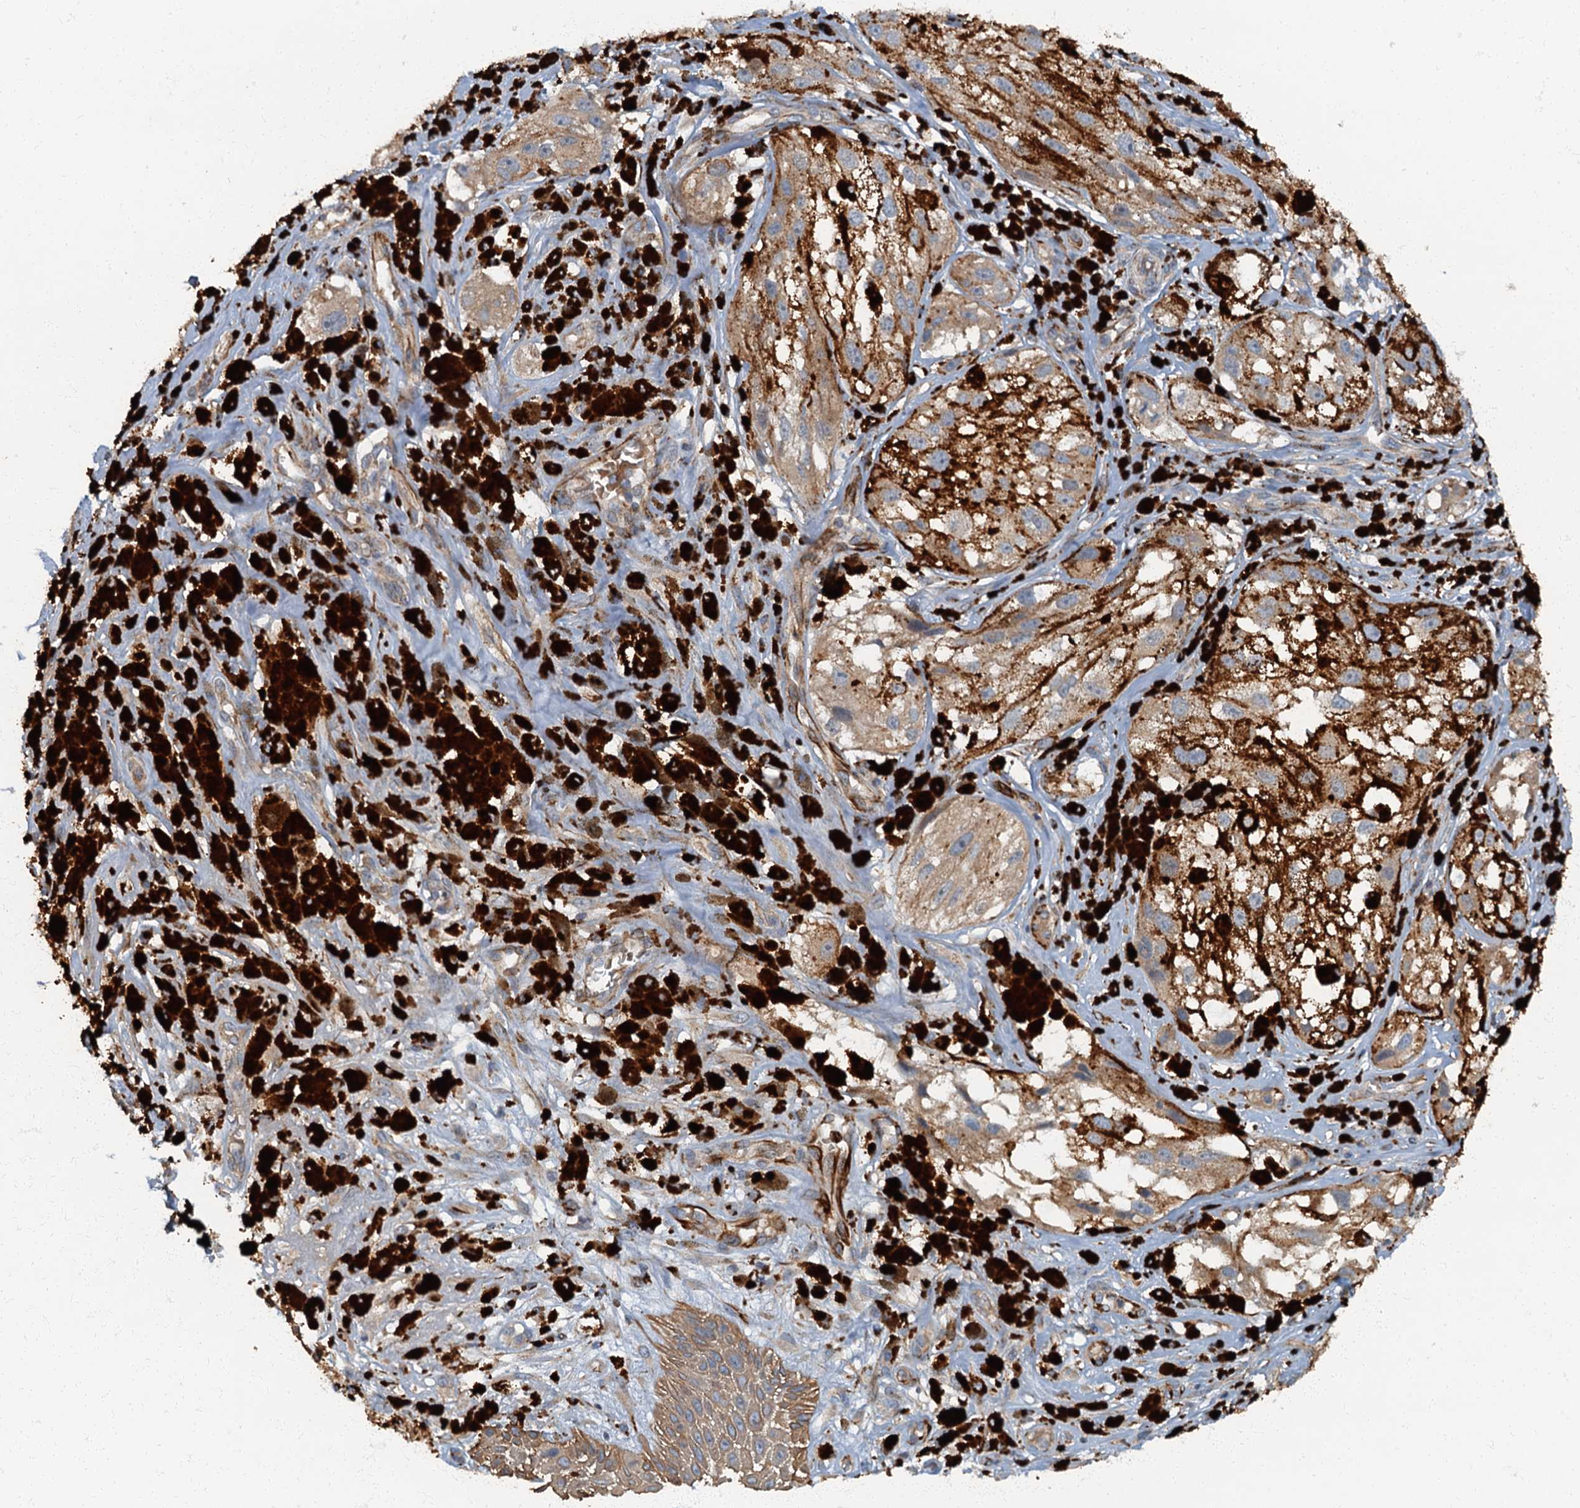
{"staining": {"intensity": "weak", "quantity": ">75%", "location": "cytoplasmic/membranous"}, "tissue": "melanoma", "cell_type": "Tumor cells", "image_type": "cancer", "snomed": [{"axis": "morphology", "description": "Malignant melanoma, NOS"}, {"axis": "topography", "description": "Skin"}], "caption": "Immunohistochemical staining of human malignant melanoma shows weak cytoplasmic/membranous protein staining in approximately >75% of tumor cells. (IHC, brightfield microscopy, high magnification).", "gene": "ARL11", "patient": {"sex": "male", "age": 88}}